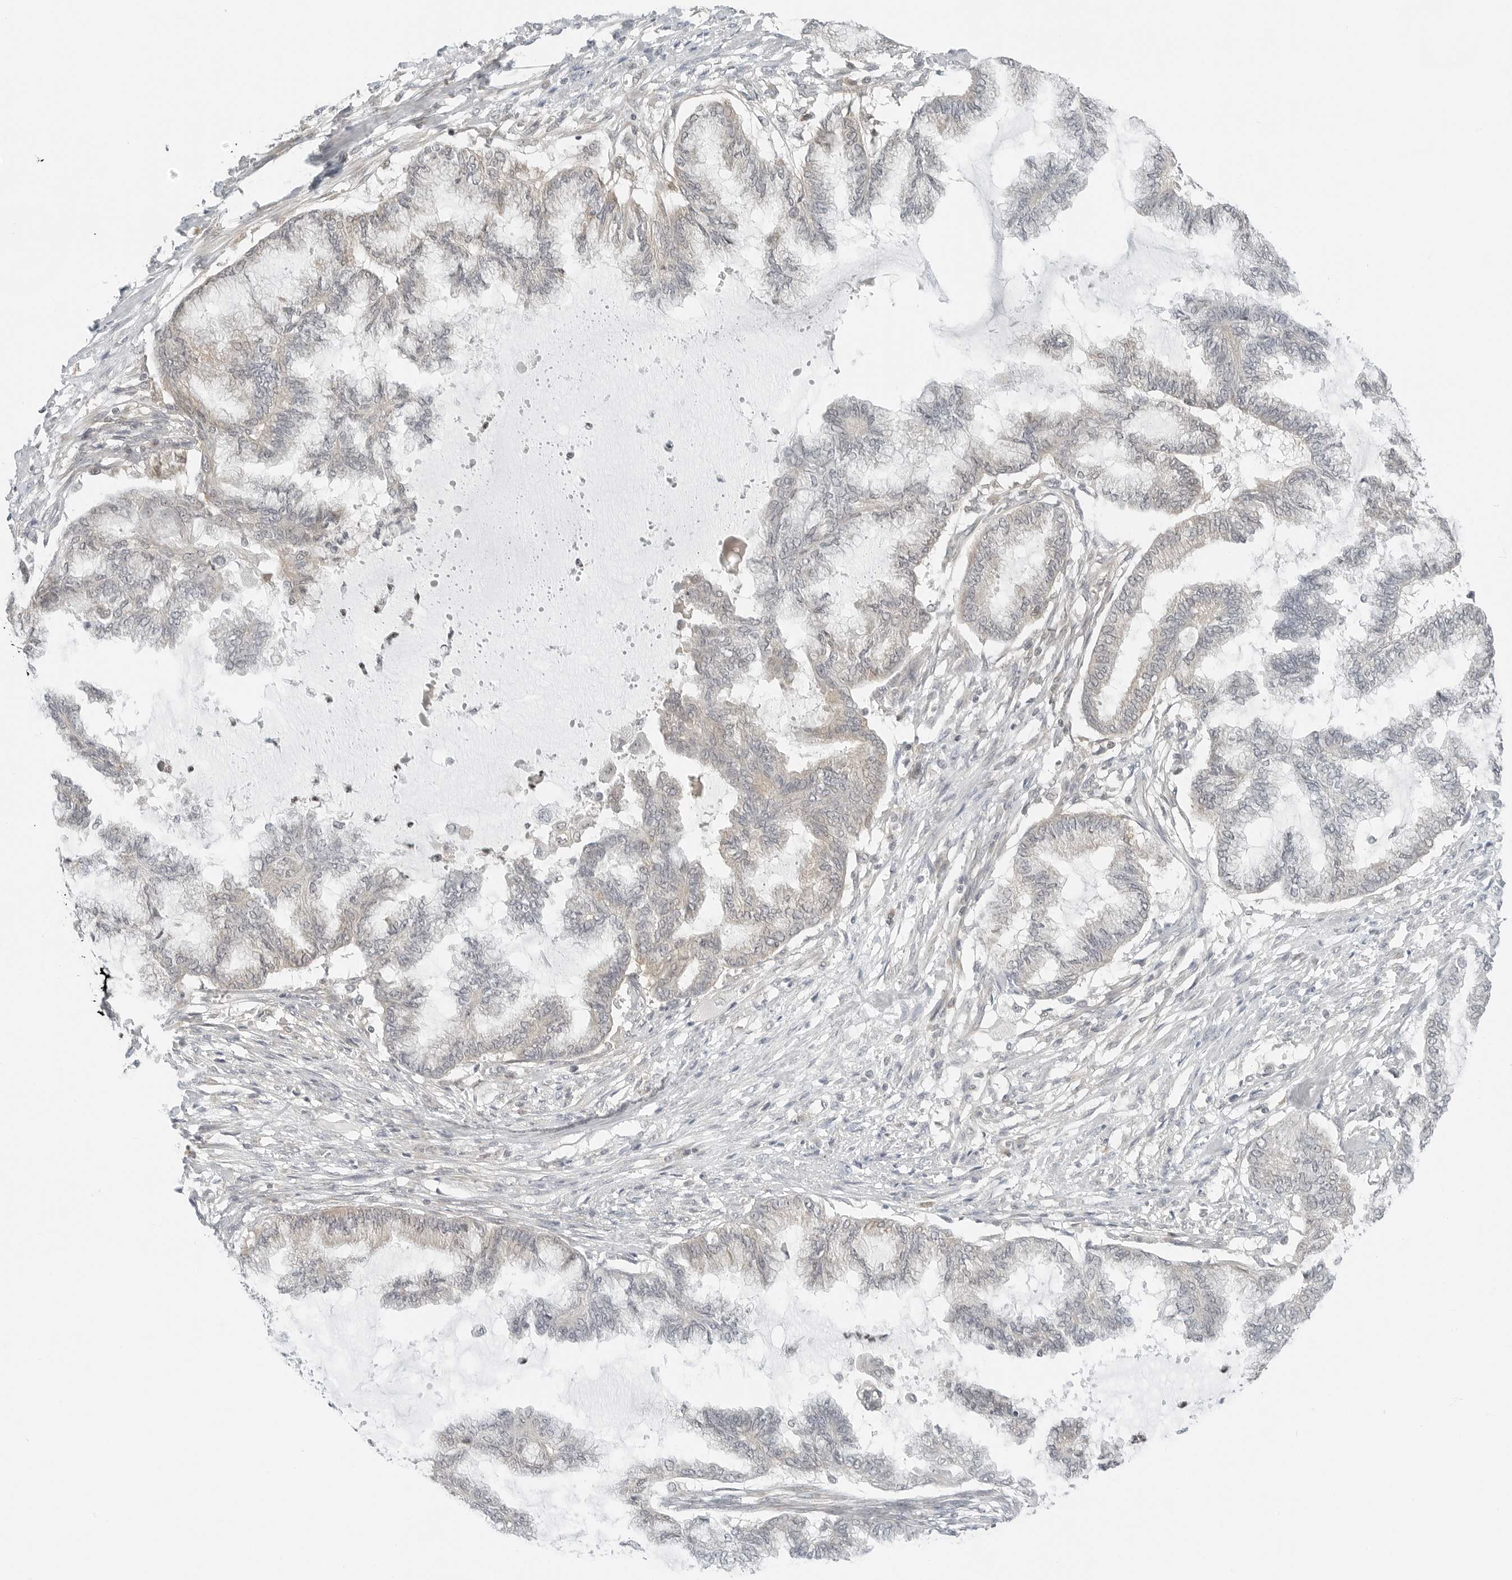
{"staining": {"intensity": "negative", "quantity": "none", "location": "none"}, "tissue": "endometrial cancer", "cell_type": "Tumor cells", "image_type": "cancer", "snomed": [{"axis": "morphology", "description": "Adenocarcinoma, NOS"}, {"axis": "topography", "description": "Endometrium"}], "caption": "This photomicrograph is of endometrial cancer (adenocarcinoma) stained with immunohistochemistry (IHC) to label a protein in brown with the nuclei are counter-stained blue. There is no staining in tumor cells. (DAB (3,3'-diaminobenzidine) immunohistochemistry (IHC), high magnification).", "gene": "IQCC", "patient": {"sex": "female", "age": 86}}